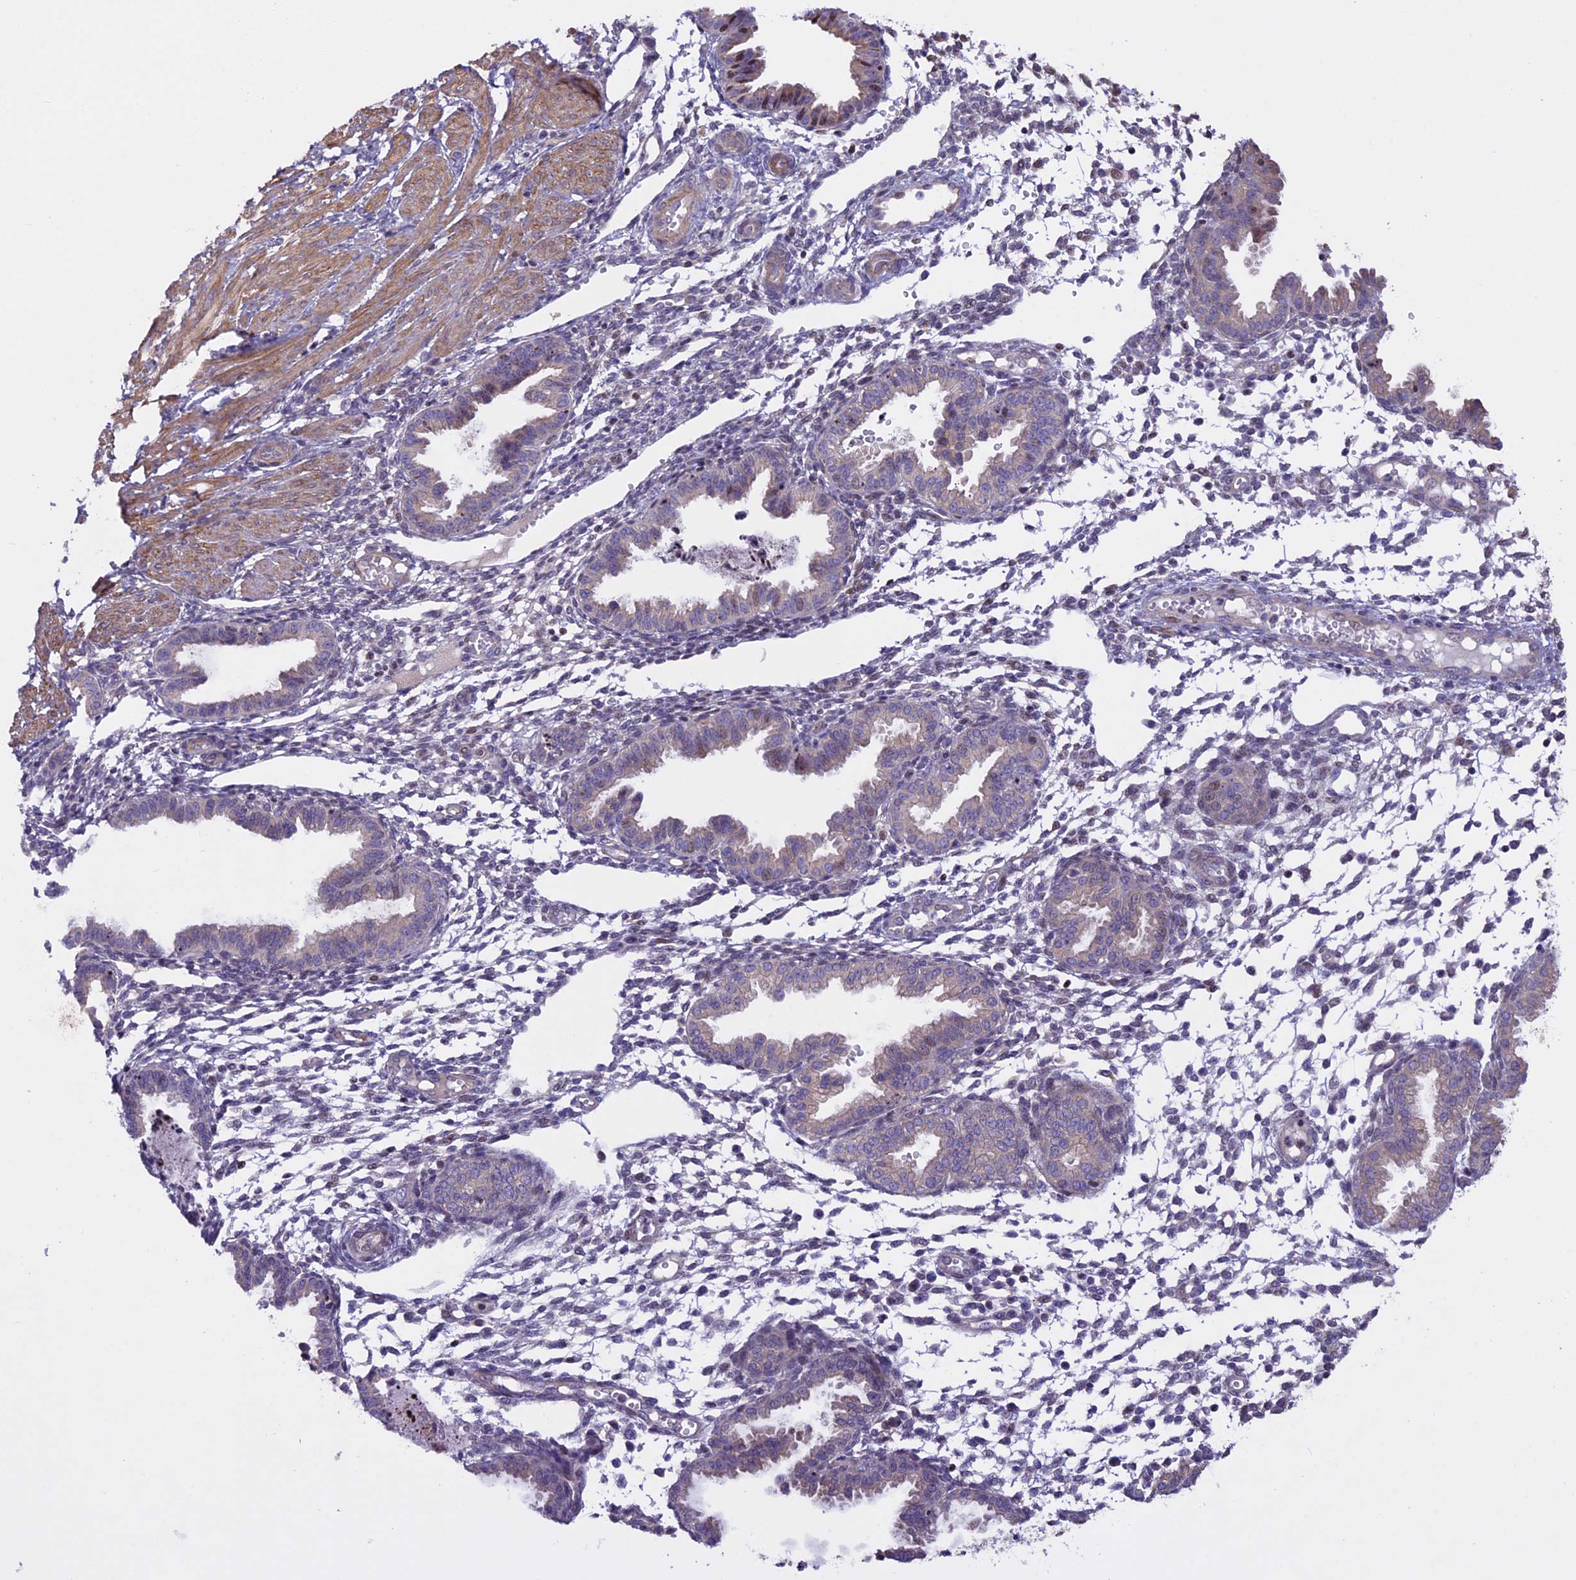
{"staining": {"intensity": "negative", "quantity": "none", "location": "none"}, "tissue": "endometrium", "cell_type": "Cells in endometrial stroma", "image_type": "normal", "snomed": [{"axis": "morphology", "description": "Normal tissue, NOS"}, {"axis": "topography", "description": "Endometrium"}], "caption": "Photomicrograph shows no significant protein positivity in cells in endometrial stroma of benign endometrium. (DAB IHC with hematoxylin counter stain).", "gene": "MAN2C1", "patient": {"sex": "female", "age": 33}}